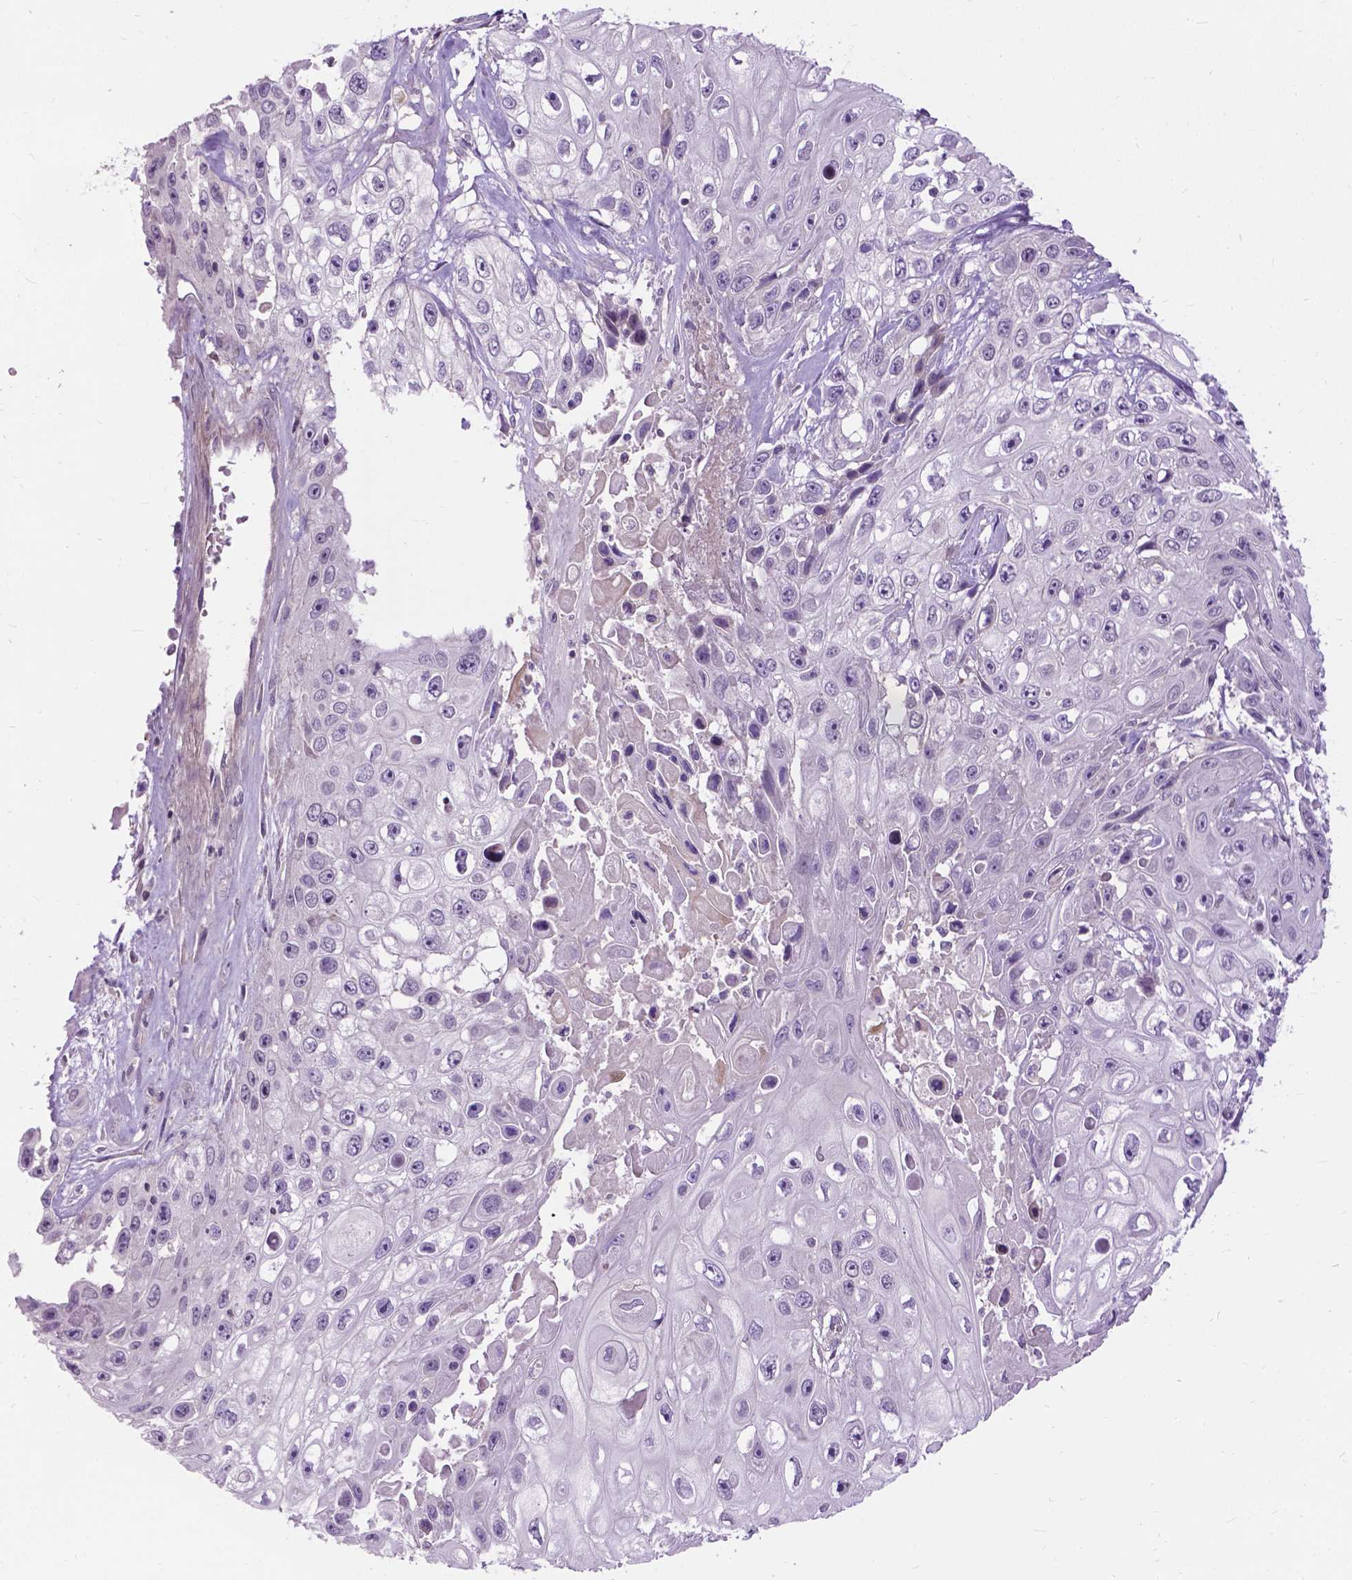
{"staining": {"intensity": "negative", "quantity": "none", "location": "none"}, "tissue": "skin cancer", "cell_type": "Tumor cells", "image_type": "cancer", "snomed": [{"axis": "morphology", "description": "Squamous cell carcinoma, NOS"}, {"axis": "topography", "description": "Skin"}], "caption": "Skin cancer (squamous cell carcinoma) was stained to show a protein in brown. There is no significant expression in tumor cells.", "gene": "JAK3", "patient": {"sex": "male", "age": 82}}